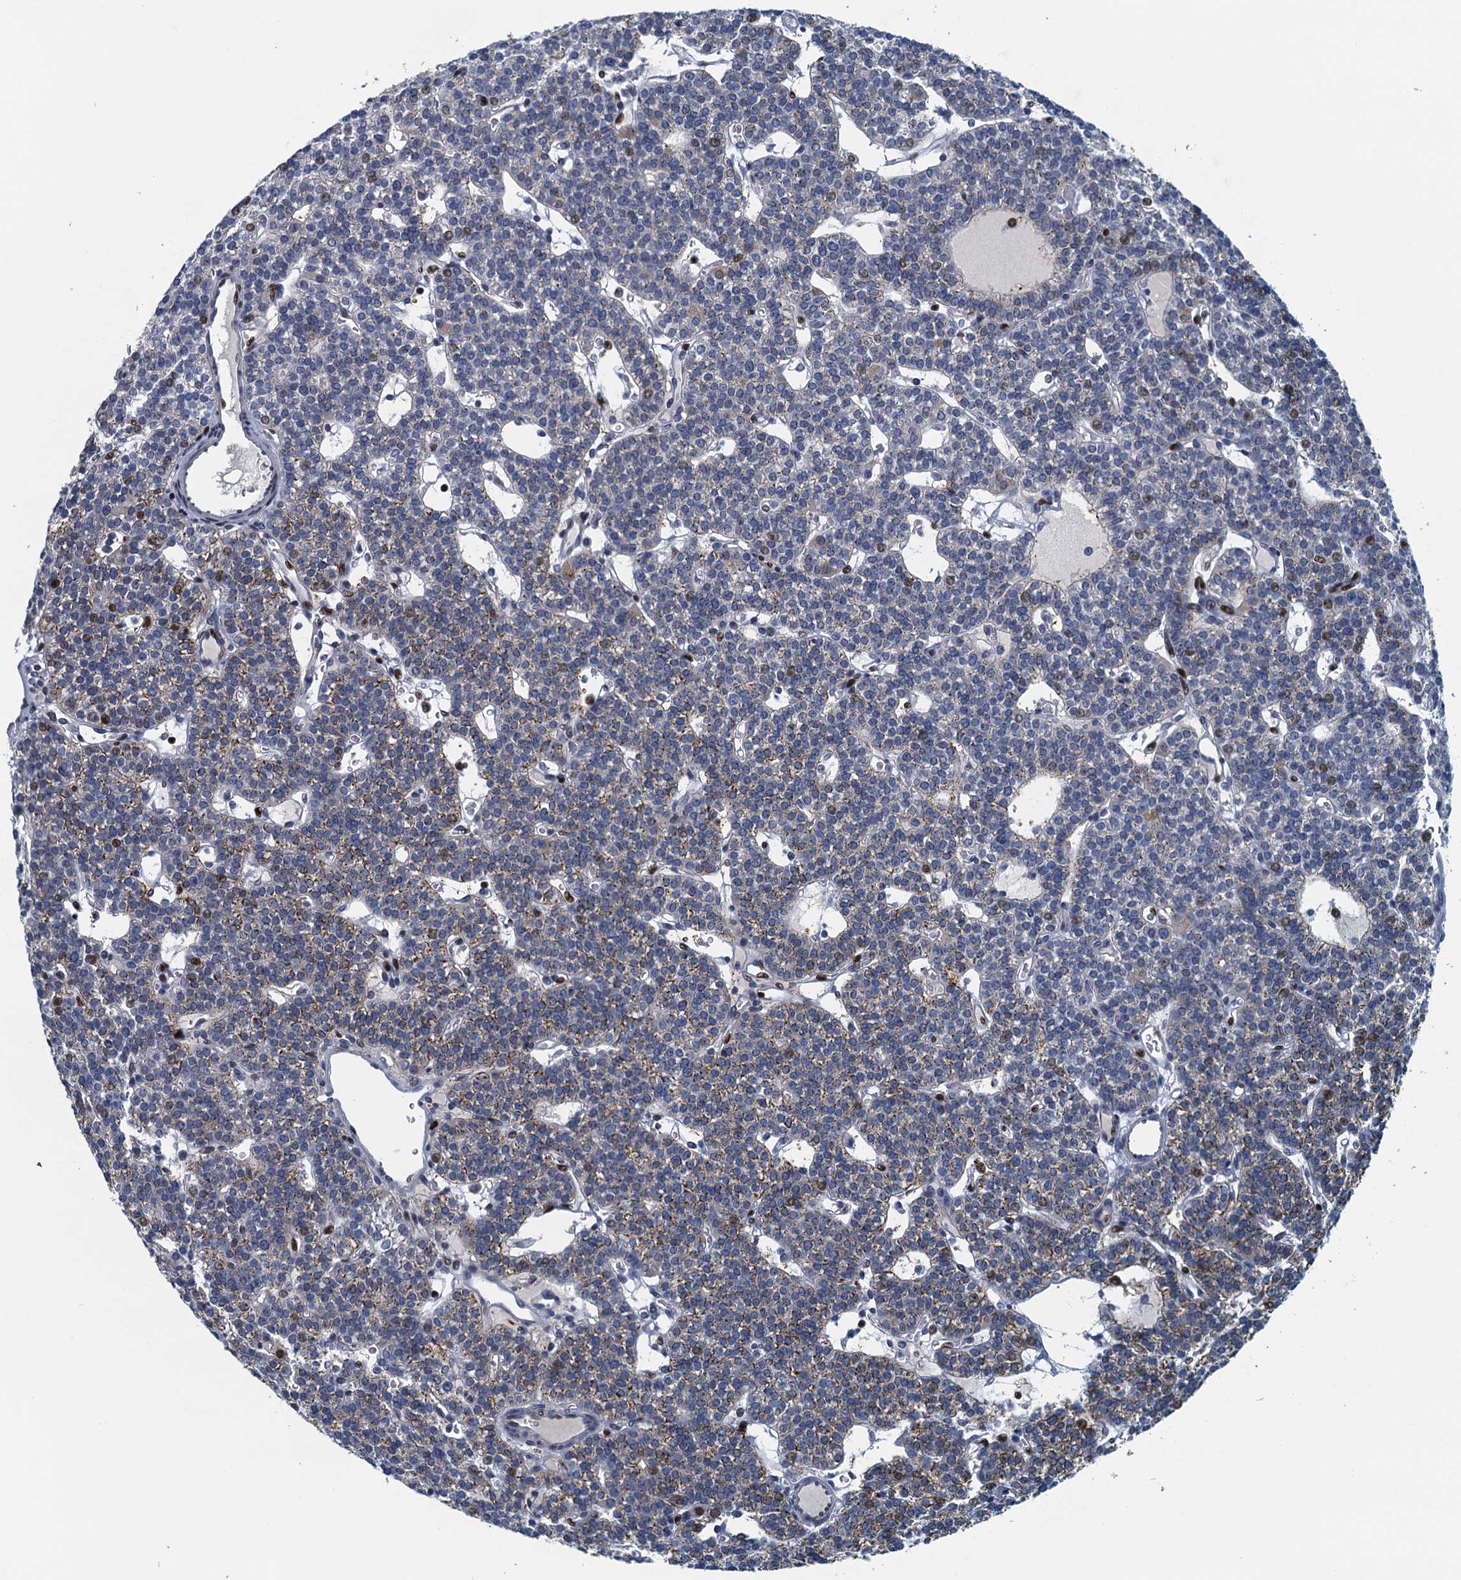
{"staining": {"intensity": "moderate", "quantity": "<25%", "location": "cytoplasmic/membranous"}, "tissue": "parathyroid gland", "cell_type": "Glandular cells", "image_type": "normal", "snomed": [{"axis": "morphology", "description": "Normal tissue, NOS"}, {"axis": "topography", "description": "Parathyroid gland"}], "caption": "Protein staining reveals moderate cytoplasmic/membranous staining in approximately <25% of glandular cells in unremarkable parathyroid gland. (DAB (3,3'-diaminobenzidine) IHC with brightfield microscopy, high magnification).", "gene": "ANKRD13D", "patient": {"sex": "male", "age": 83}}